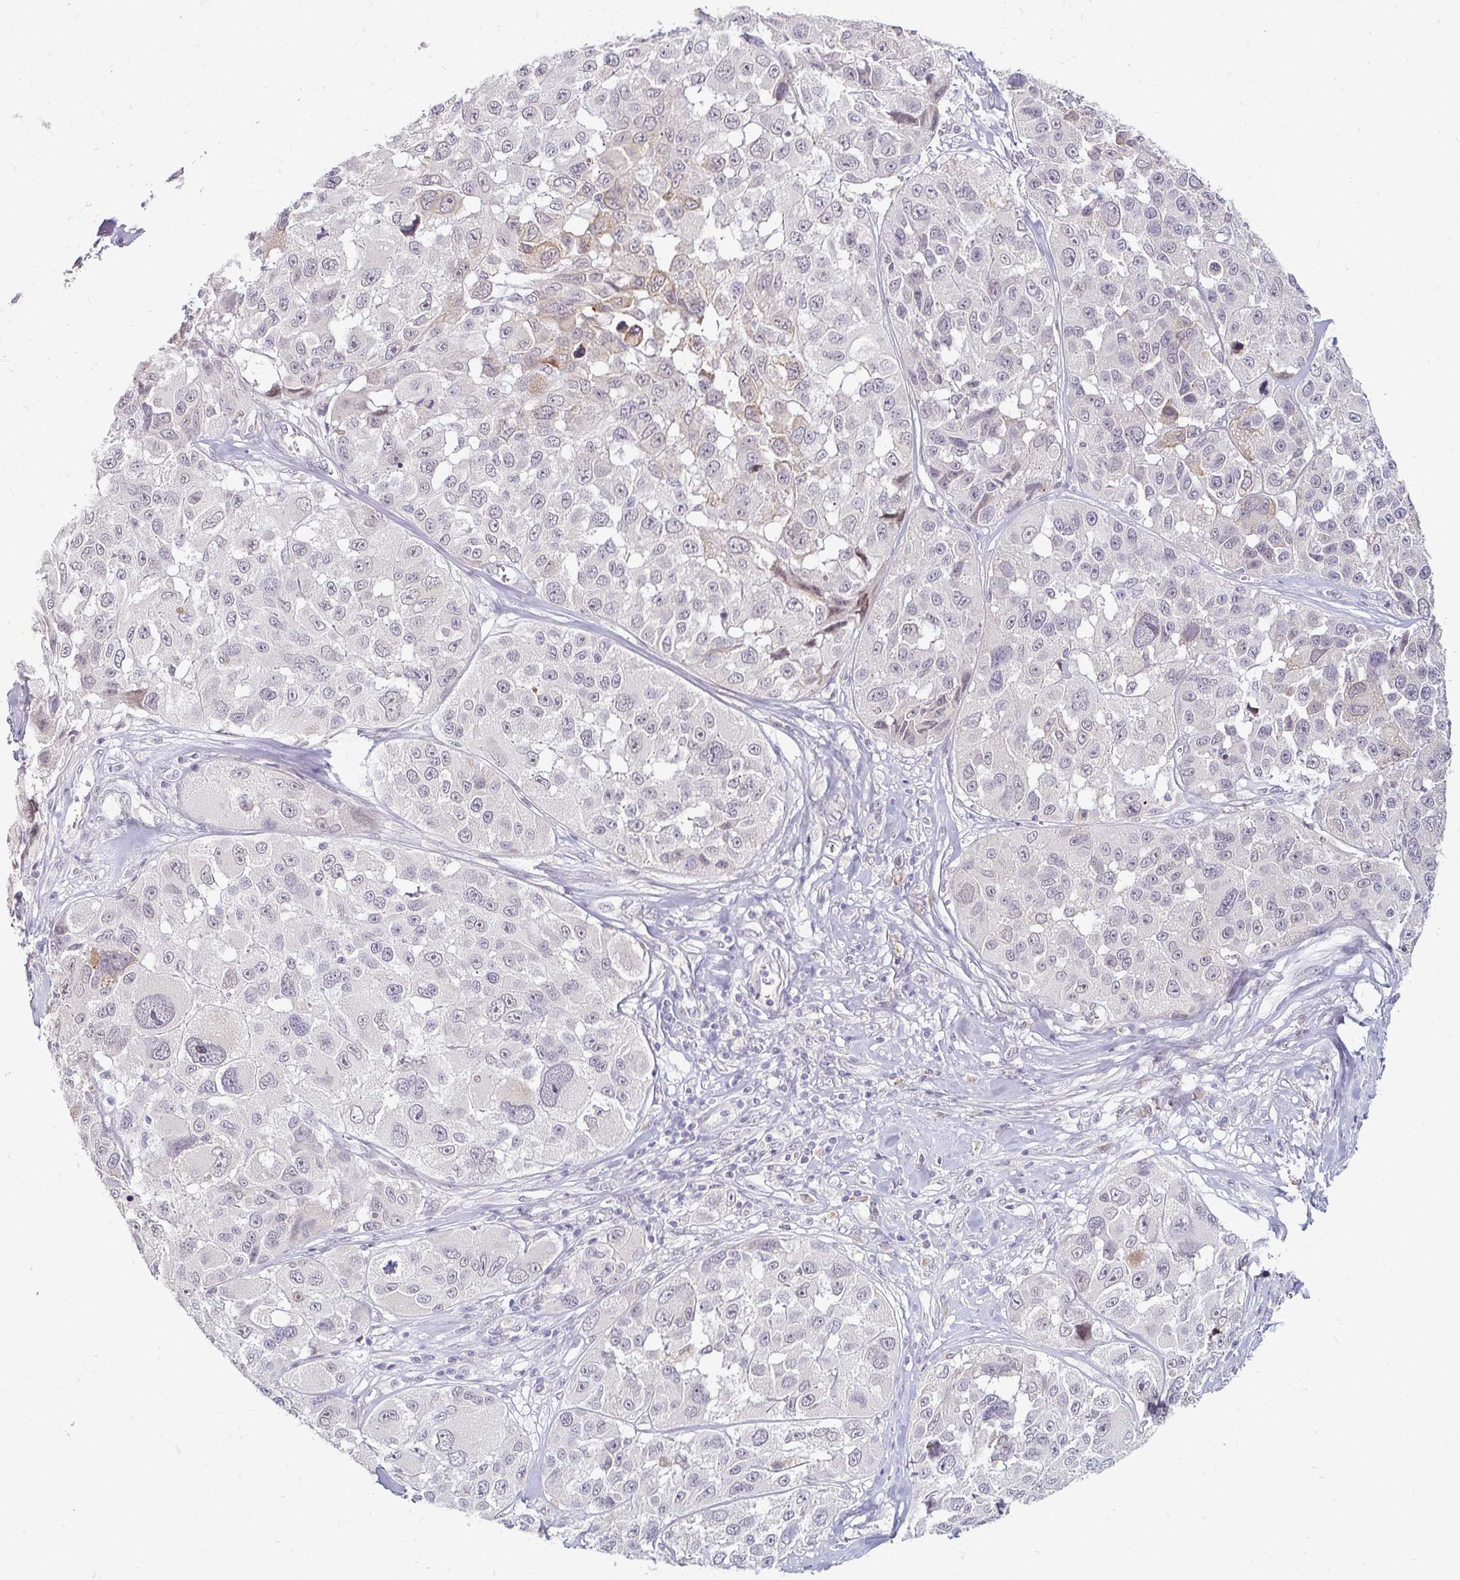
{"staining": {"intensity": "weak", "quantity": "<25%", "location": "cytoplasmic/membranous"}, "tissue": "melanoma", "cell_type": "Tumor cells", "image_type": "cancer", "snomed": [{"axis": "morphology", "description": "Malignant melanoma, NOS"}, {"axis": "topography", "description": "Skin"}], "caption": "Protein analysis of malignant melanoma demonstrates no significant expression in tumor cells.", "gene": "DDN", "patient": {"sex": "female", "age": 66}}